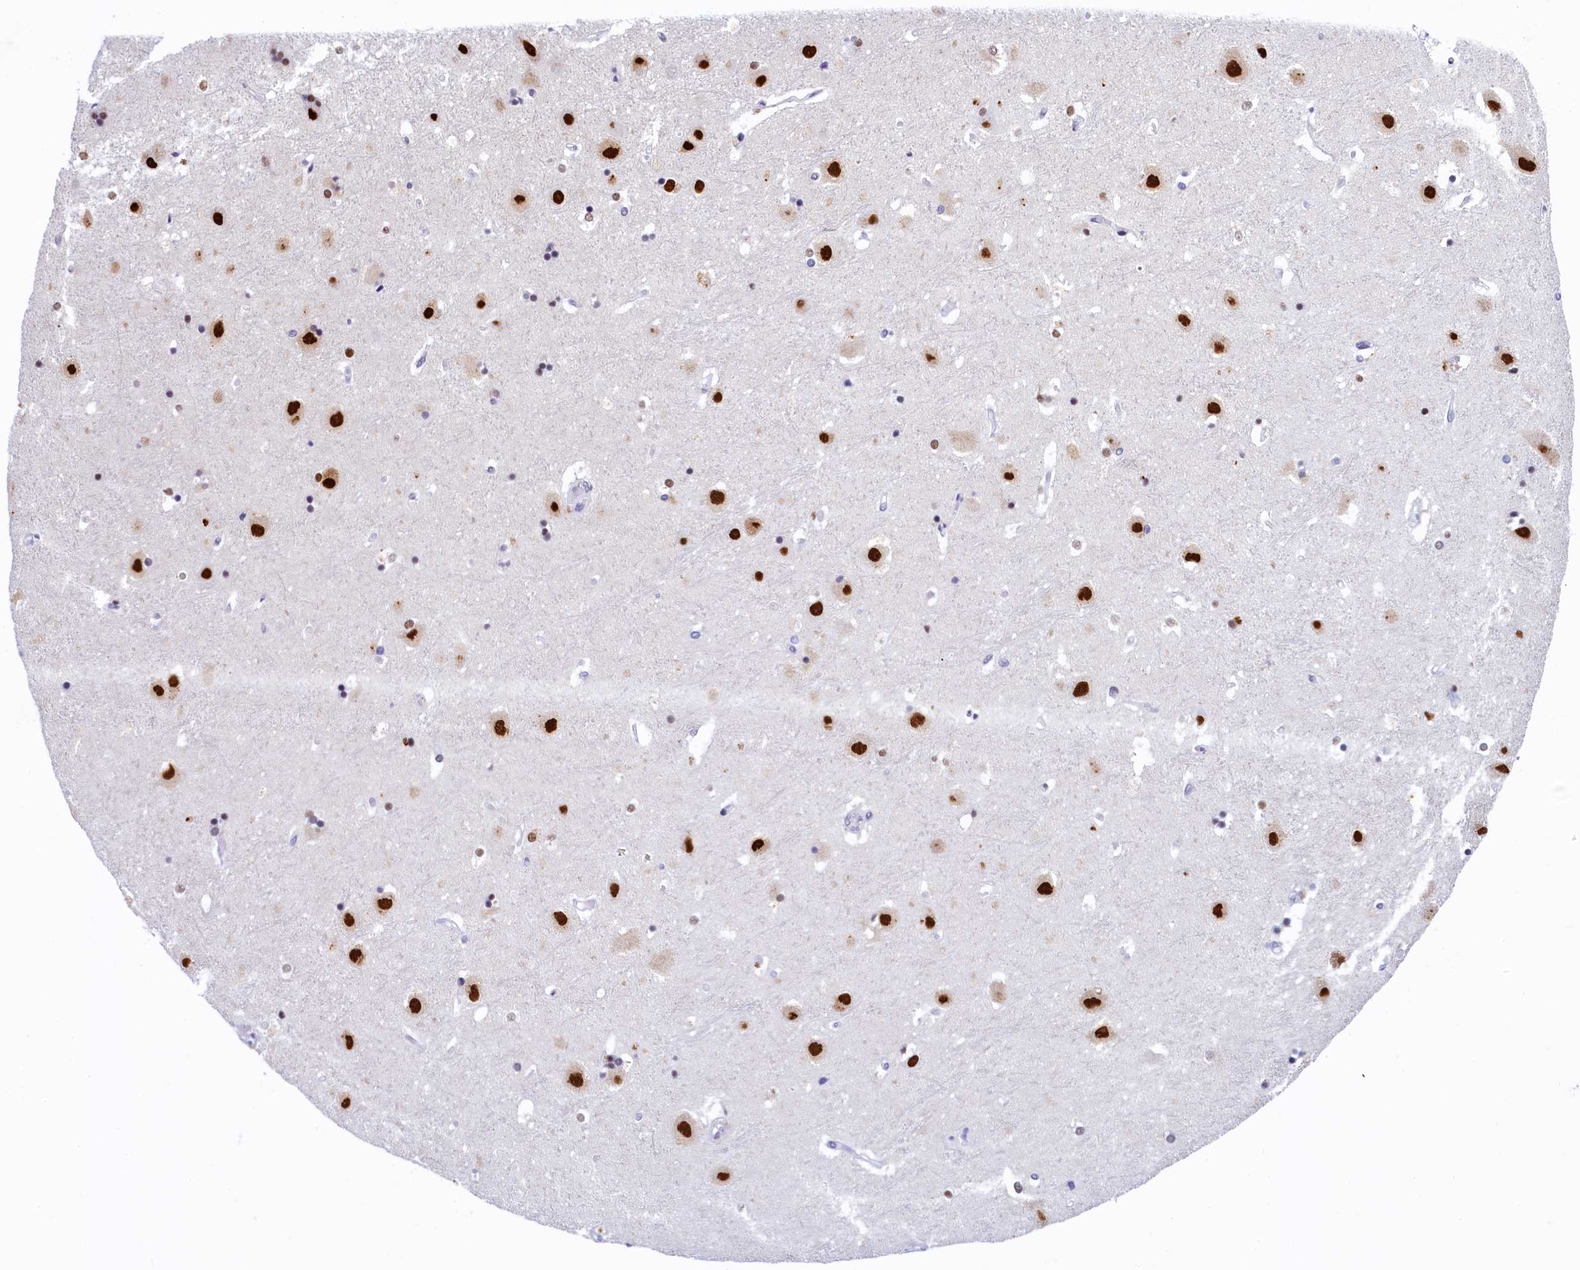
{"staining": {"intensity": "strong", "quantity": "<25%", "location": "nuclear"}, "tissue": "hippocampus", "cell_type": "Glial cells", "image_type": "normal", "snomed": [{"axis": "morphology", "description": "Normal tissue, NOS"}, {"axis": "topography", "description": "Hippocampus"}], "caption": "Strong nuclear expression is identified in about <25% of glial cells in unremarkable hippocampus.", "gene": "SUGP2", "patient": {"sex": "female", "age": 52}}